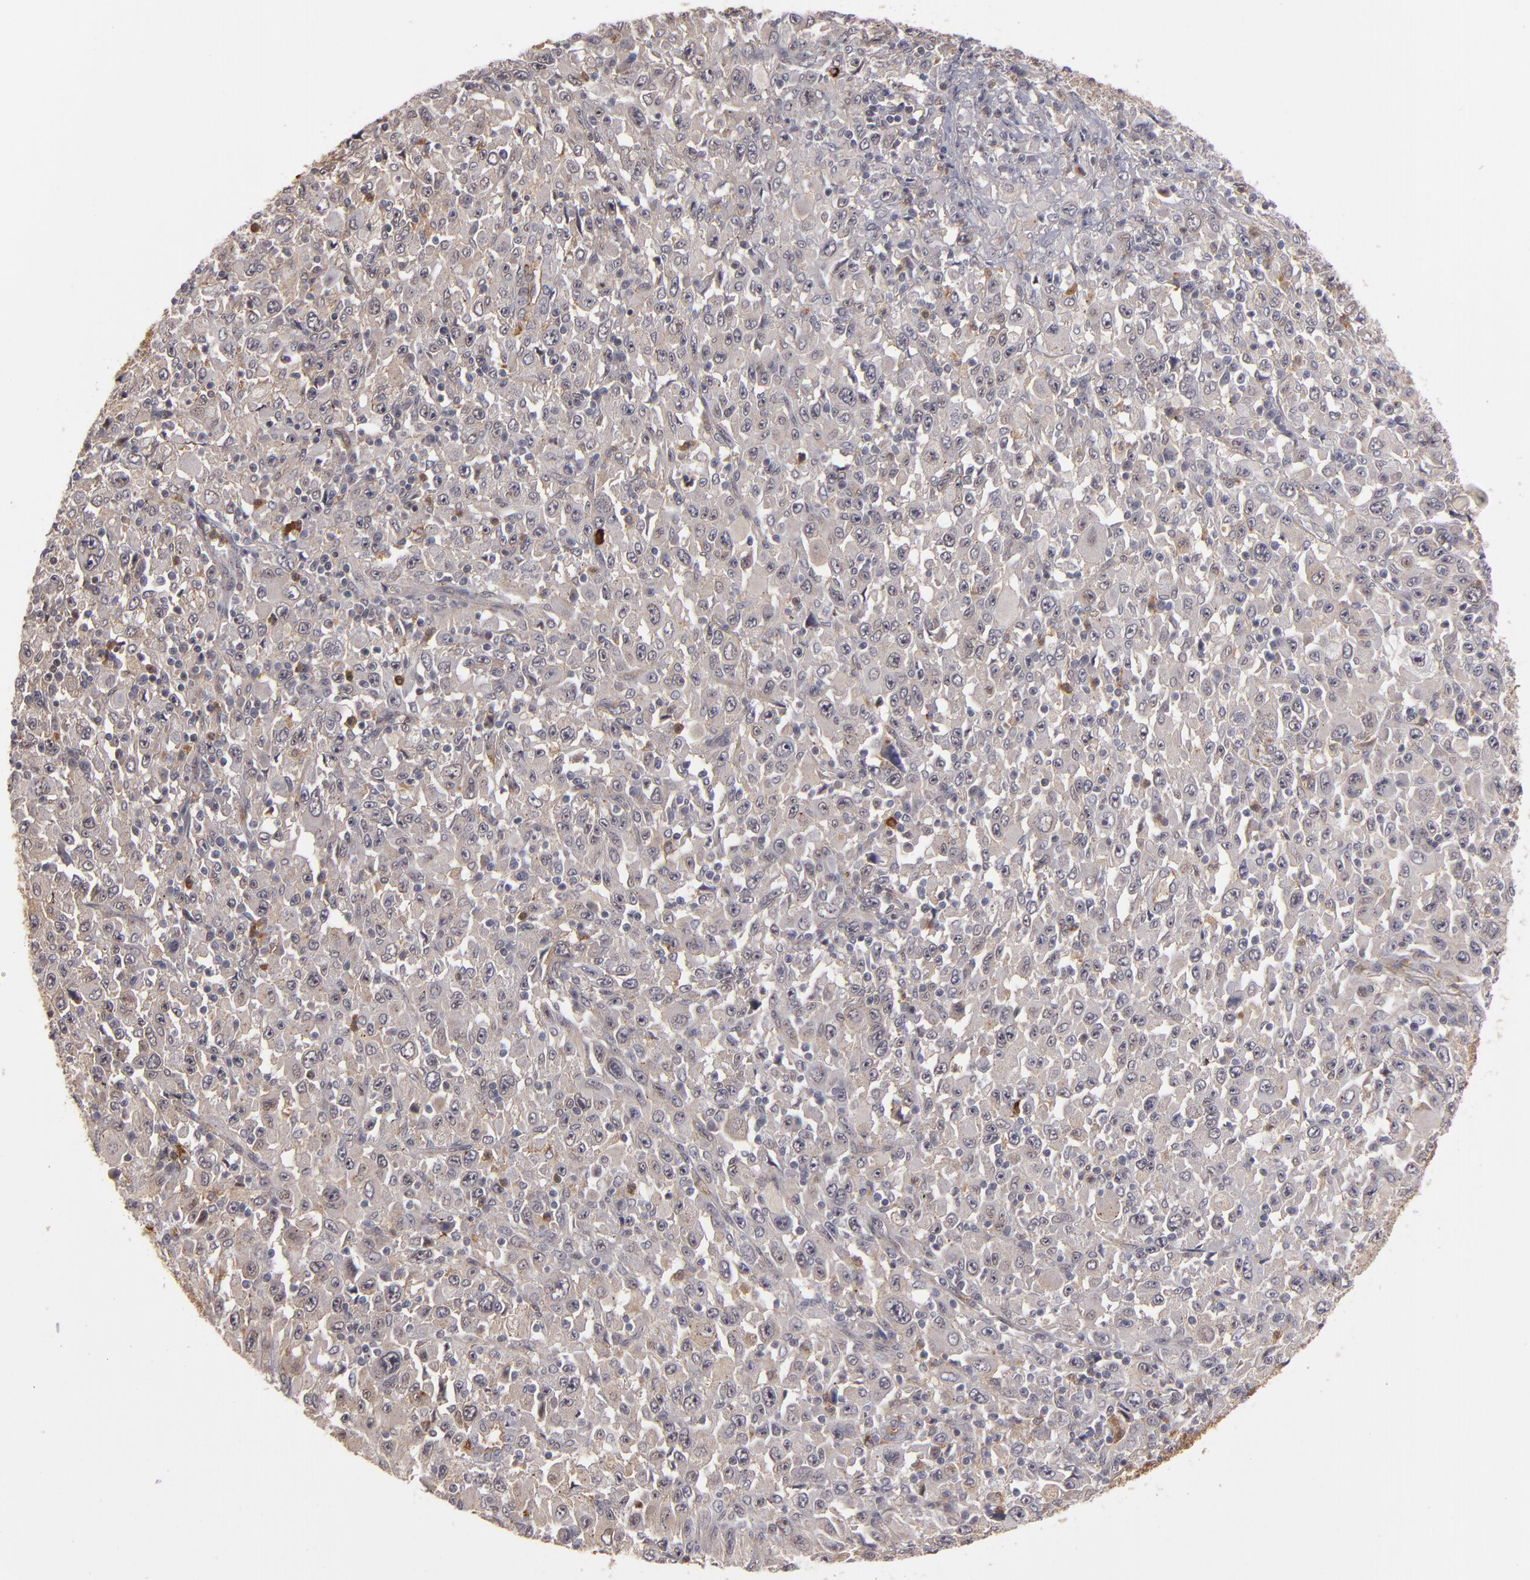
{"staining": {"intensity": "weak", "quantity": ">75%", "location": "cytoplasmic/membranous"}, "tissue": "melanoma", "cell_type": "Tumor cells", "image_type": "cancer", "snomed": [{"axis": "morphology", "description": "Malignant melanoma, Metastatic site"}, {"axis": "topography", "description": "Skin"}], "caption": "IHC staining of melanoma, which reveals low levels of weak cytoplasmic/membranous expression in approximately >75% of tumor cells indicating weak cytoplasmic/membranous protein expression. The staining was performed using DAB (brown) for protein detection and nuclei were counterstained in hematoxylin (blue).", "gene": "STX3", "patient": {"sex": "female", "age": 56}}